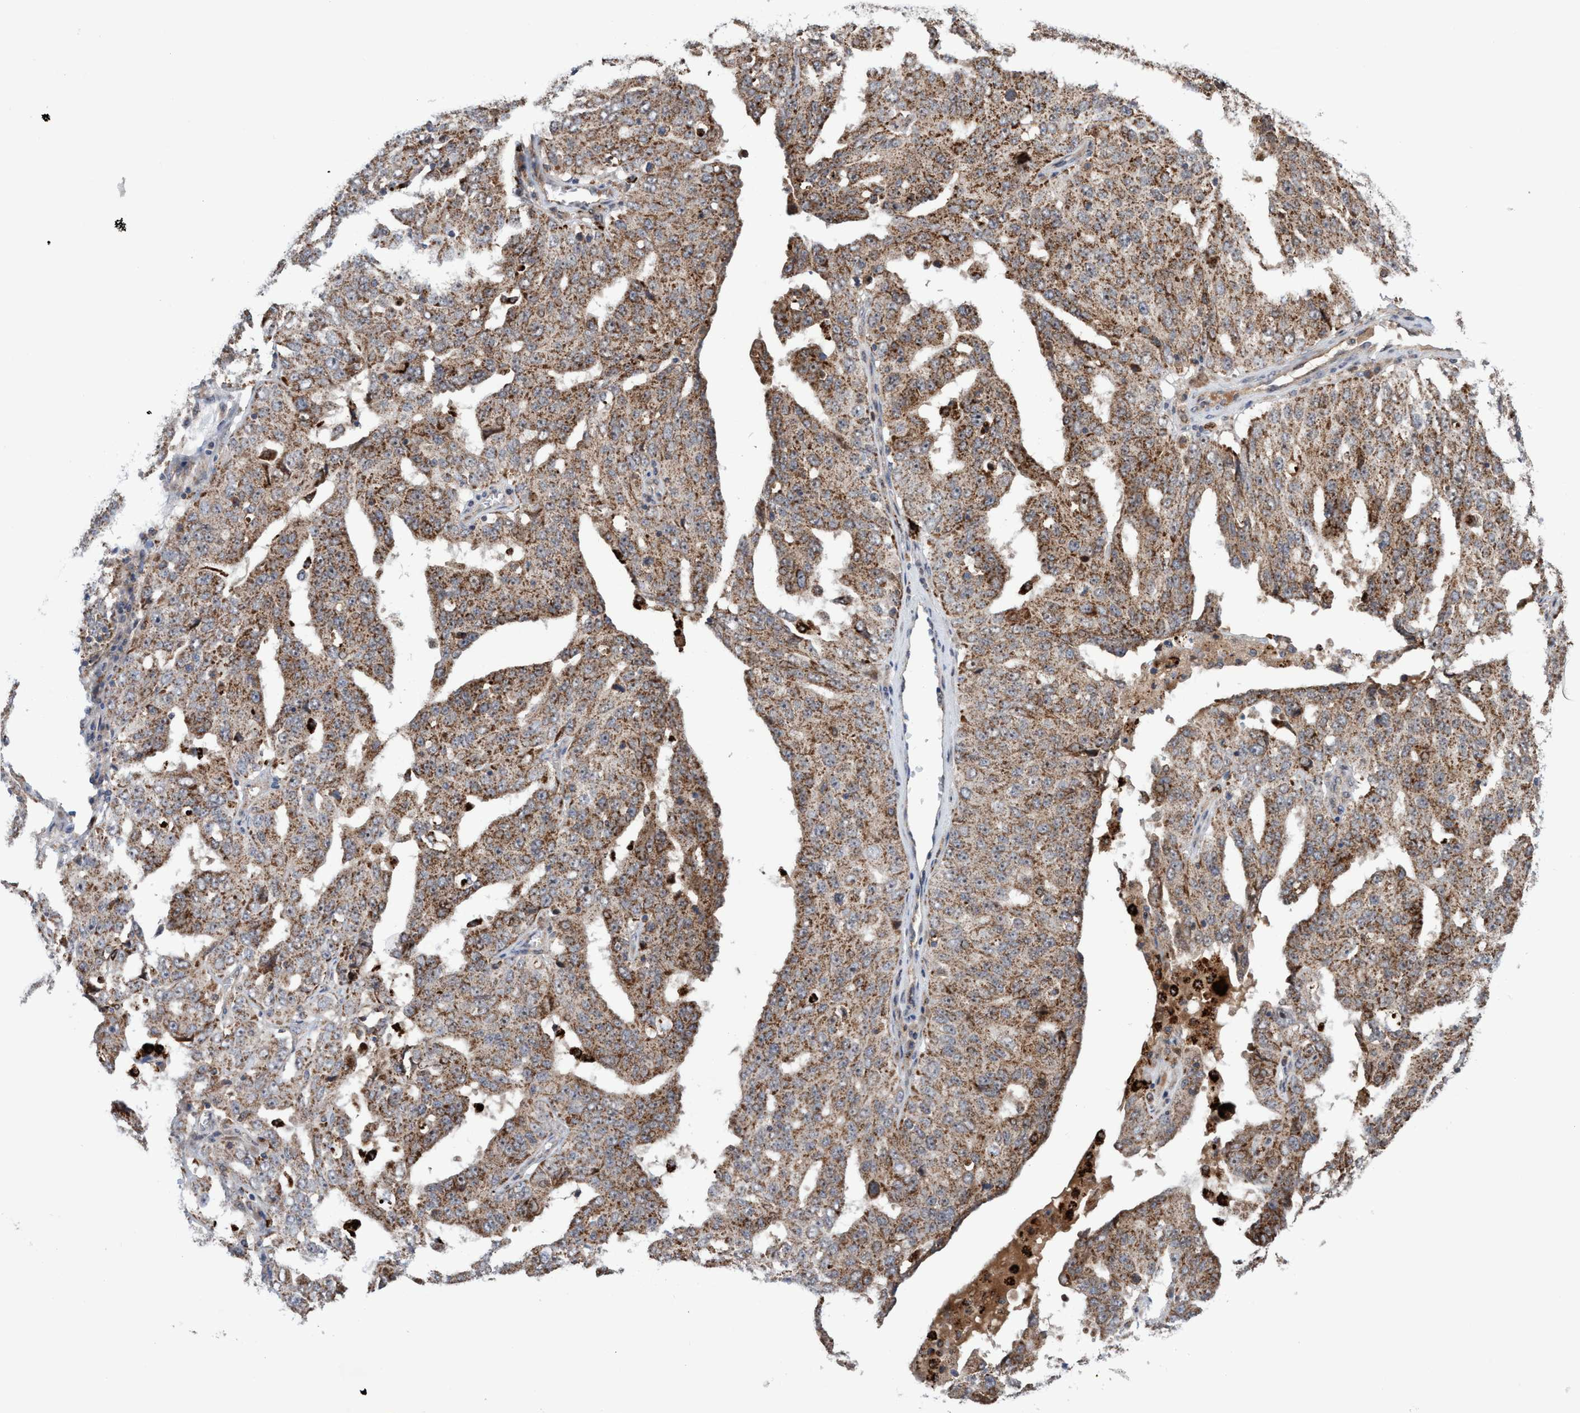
{"staining": {"intensity": "strong", "quantity": ">75%", "location": "cytoplasmic/membranous"}, "tissue": "ovarian cancer", "cell_type": "Tumor cells", "image_type": "cancer", "snomed": [{"axis": "morphology", "description": "Carcinoma, endometroid"}, {"axis": "topography", "description": "Ovary"}], "caption": "About >75% of tumor cells in endometroid carcinoma (ovarian) reveal strong cytoplasmic/membranous protein positivity as visualized by brown immunohistochemical staining.", "gene": "P2RY14", "patient": {"sex": "female", "age": 62}}